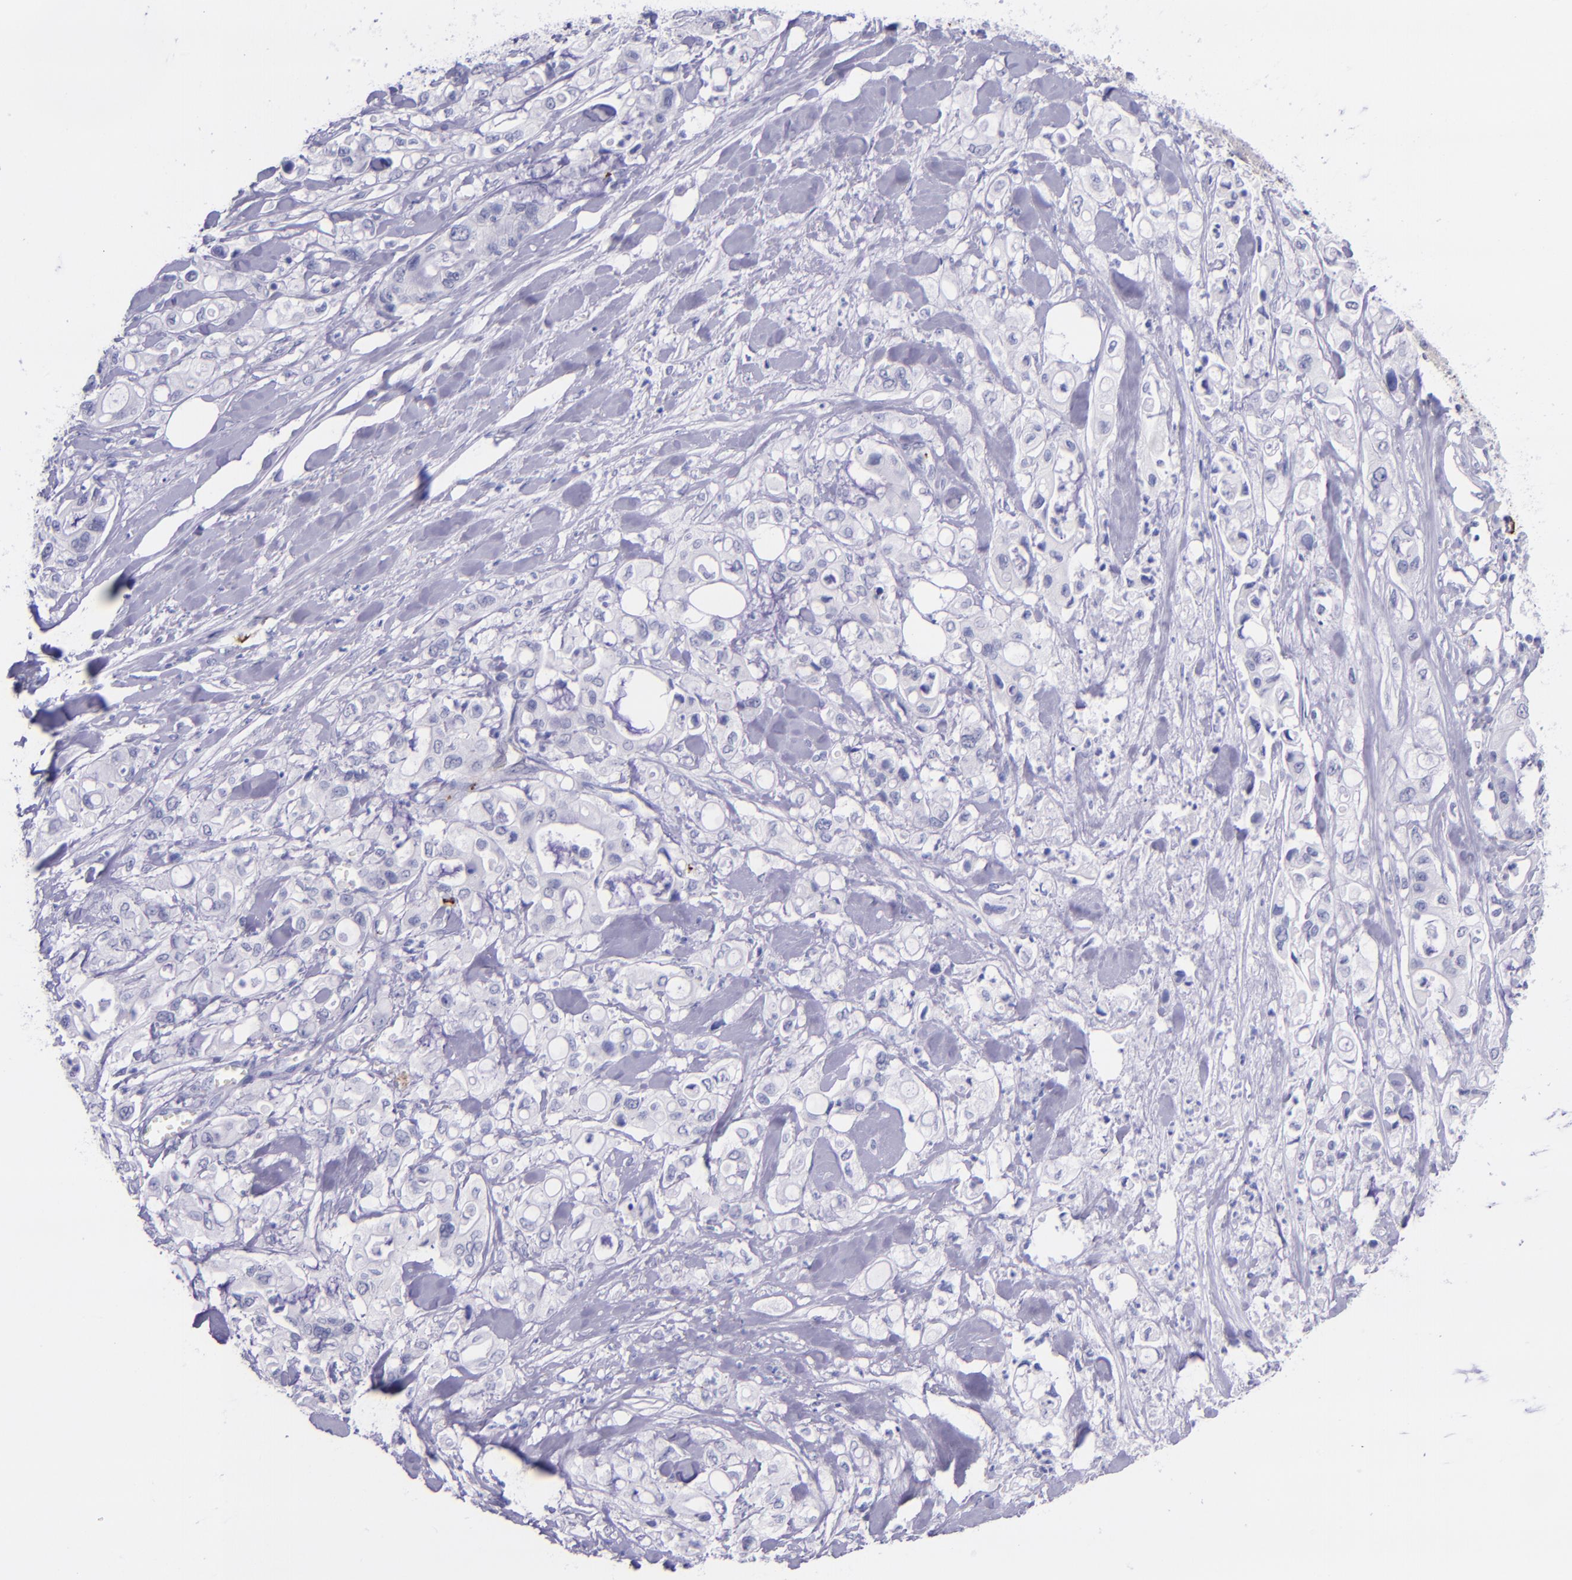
{"staining": {"intensity": "negative", "quantity": "none", "location": "none"}, "tissue": "pancreatic cancer", "cell_type": "Tumor cells", "image_type": "cancer", "snomed": [{"axis": "morphology", "description": "Adenocarcinoma, NOS"}, {"axis": "topography", "description": "Pancreas"}], "caption": "There is no significant positivity in tumor cells of pancreatic adenocarcinoma. (Immunohistochemistry, brightfield microscopy, high magnification).", "gene": "SELE", "patient": {"sex": "male", "age": 70}}